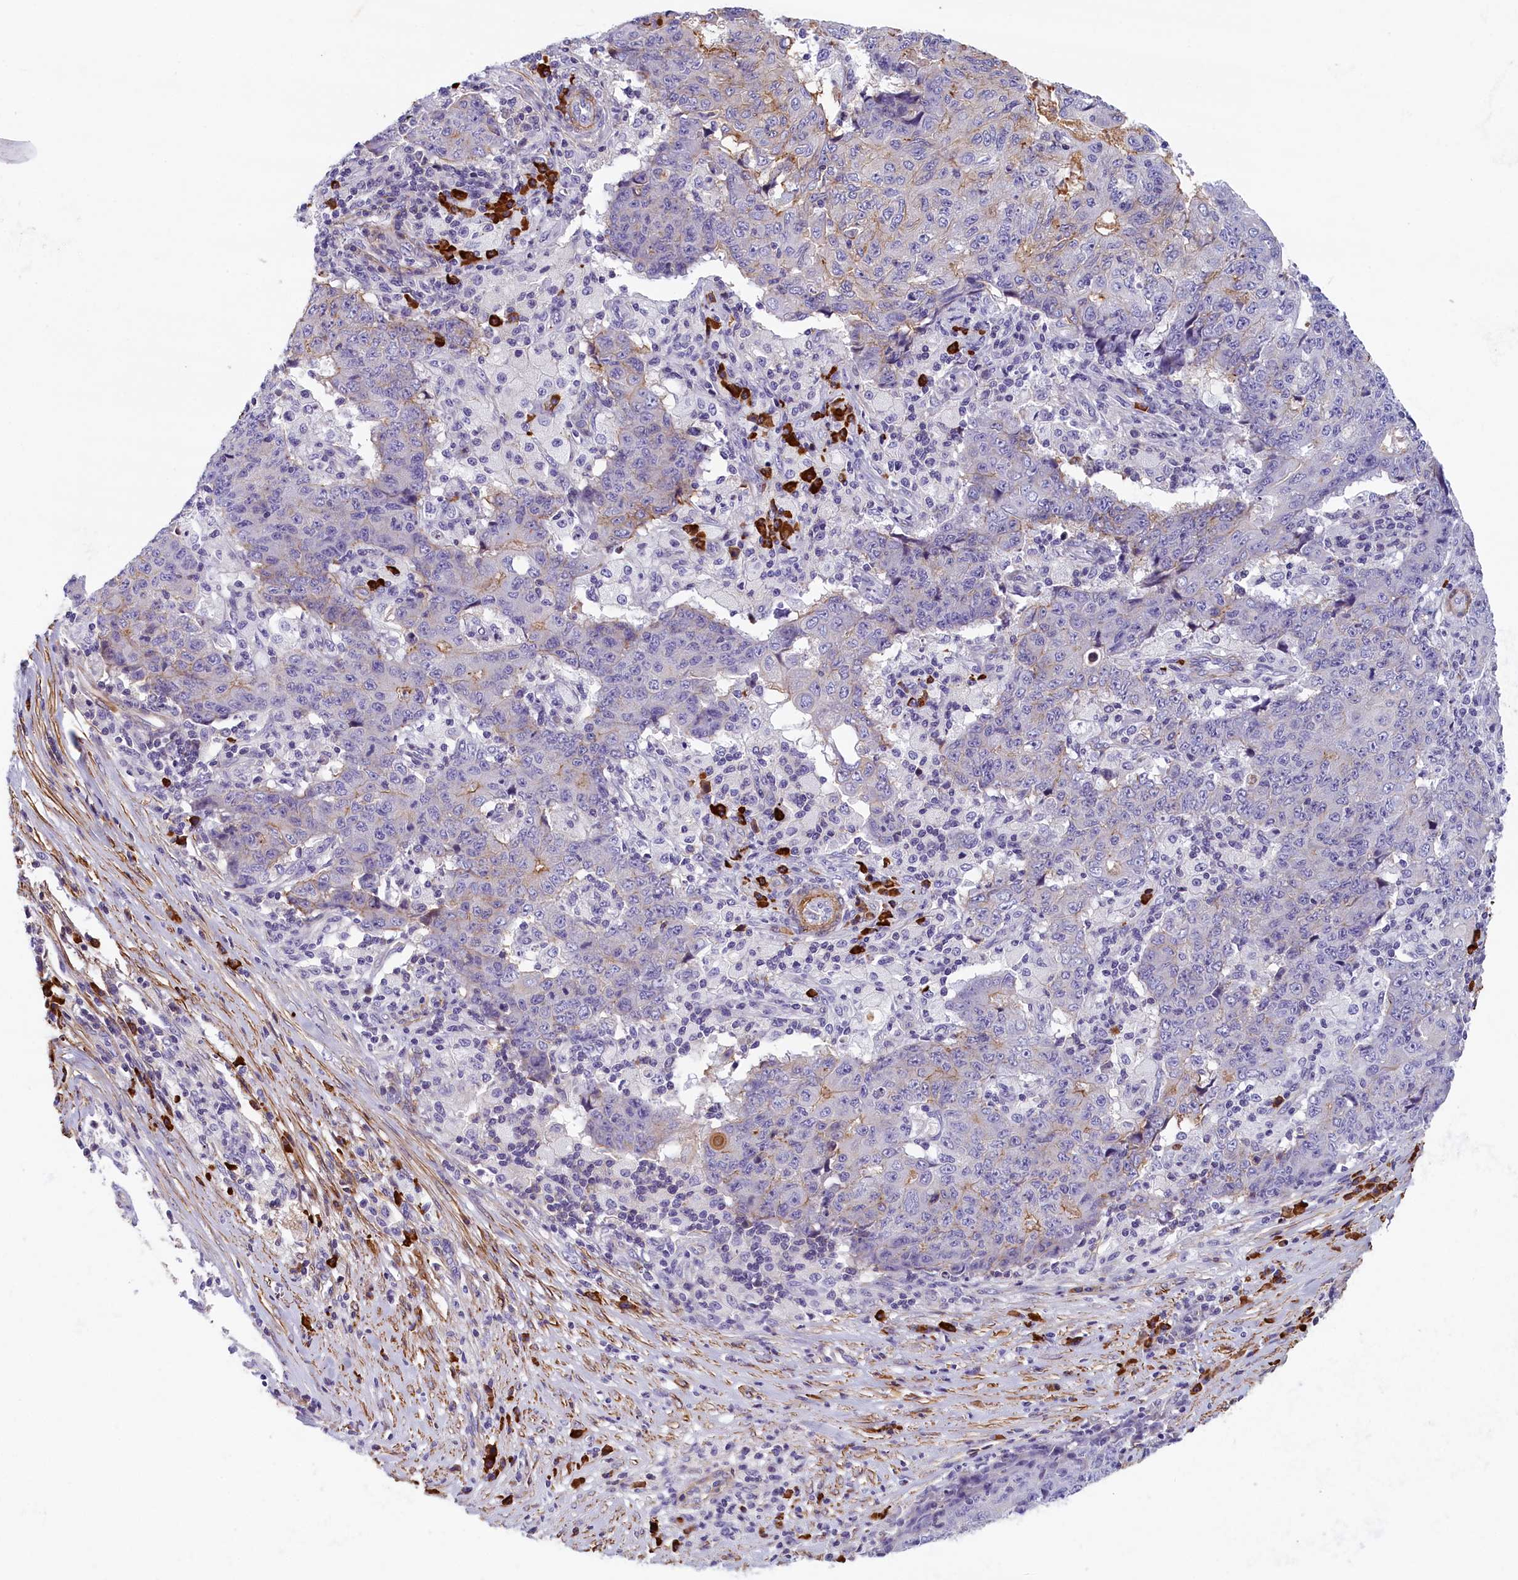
{"staining": {"intensity": "negative", "quantity": "none", "location": "none"}, "tissue": "ovarian cancer", "cell_type": "Tumor cells", "image_type": "cancer", "snomed": [{"axis": "morphology", "description": "Carcinoma, endometroid"}, {"axis": "topography", "description": "Ovary"}], "caption": "This is a micrograph of immunohistochemistry (IHC) staining of ovarian cancer, which shows no positivity in tumor cells.", "gene": "BCL2L13", "patient": {"sex": "female", "age": 42}}